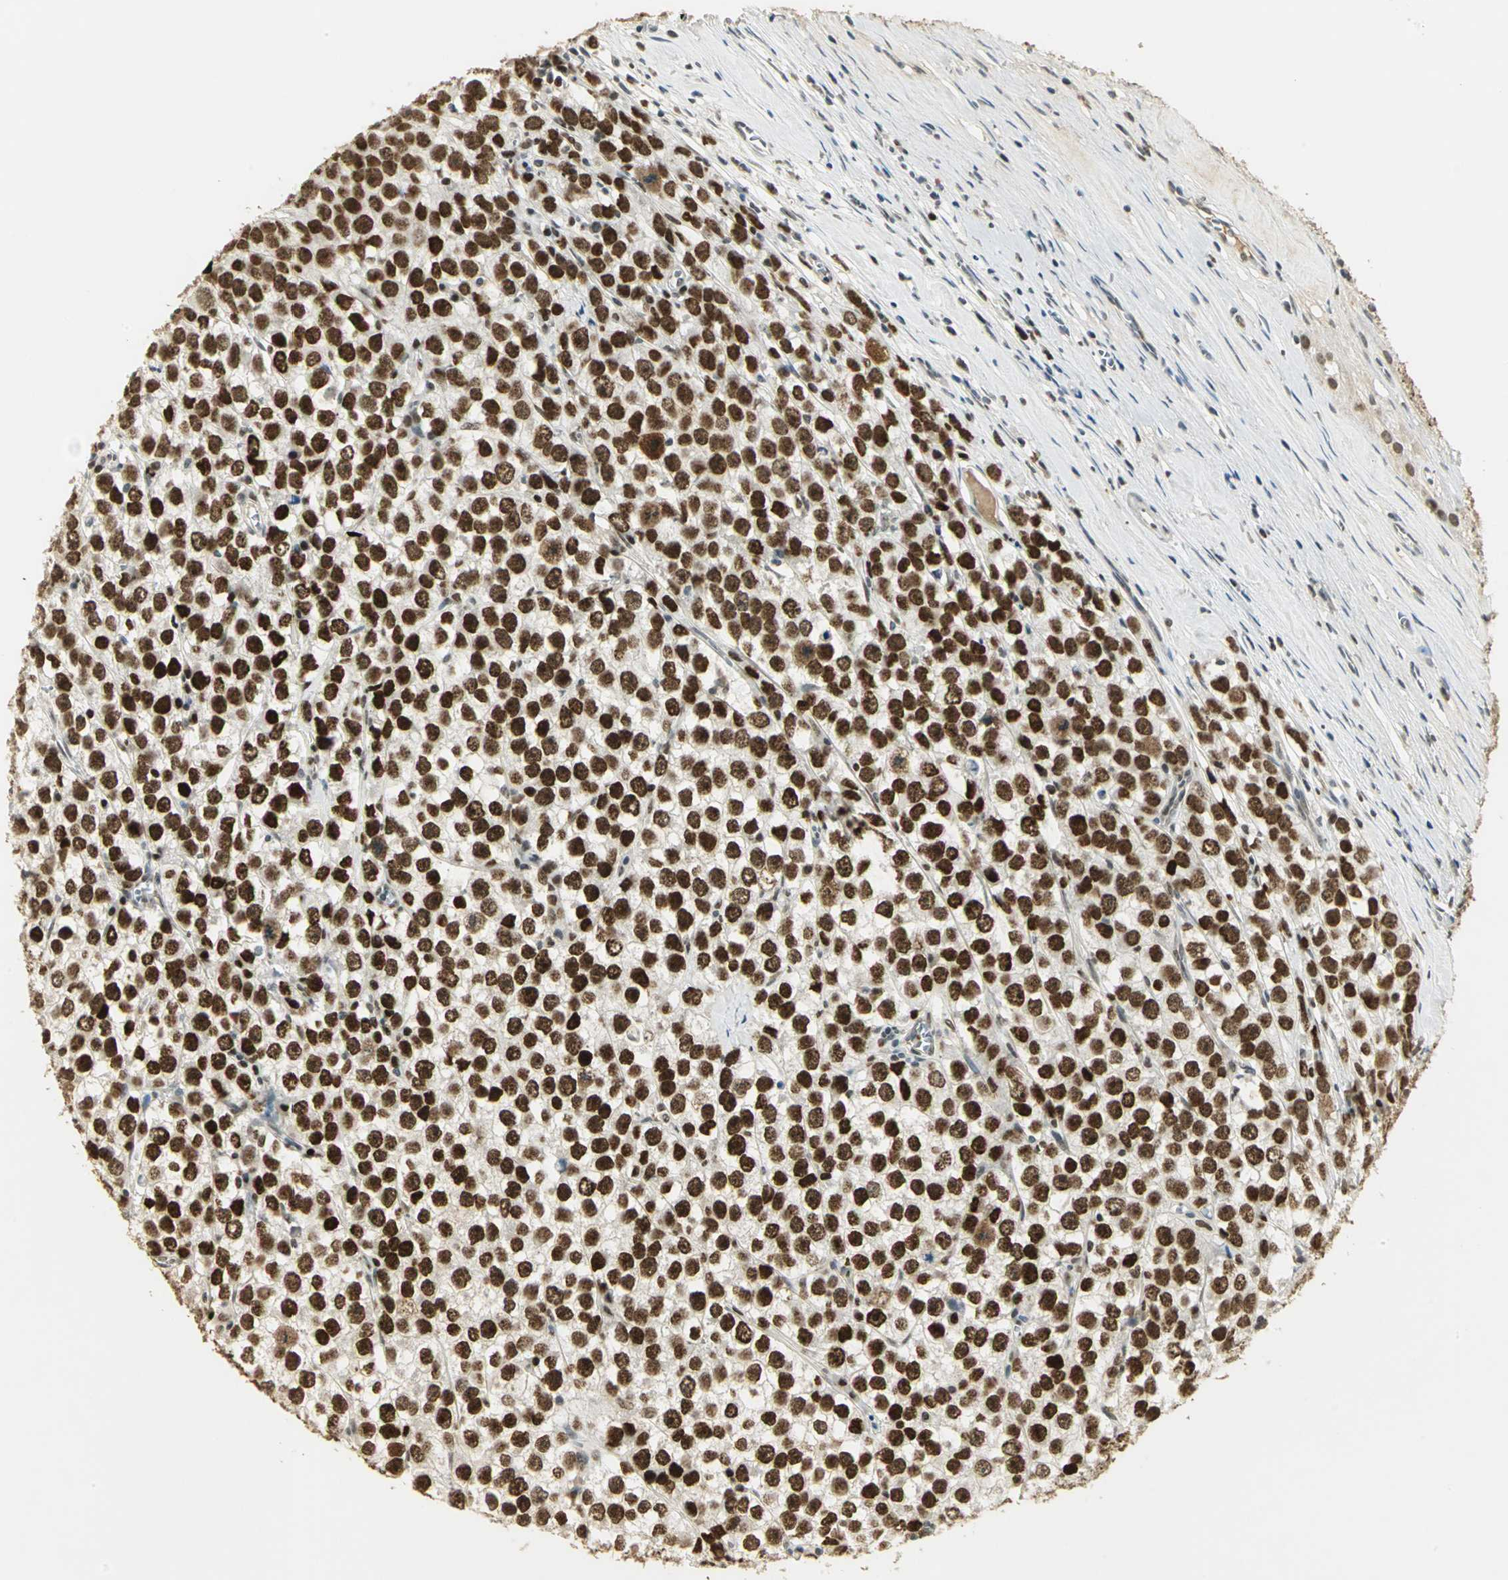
{"staining": {"intensity": "strong", "quantity": ">75%", "location": "nuclear"}, "tissue": "testis cancer", "cell_type": "Tumor cells", "image_type": "cancer", "snomed": [{"axis": "morphology", "description": "Seminoma, NOS"}, {"axis": "morphology", "description": "Carcinoma, Embryonal, NOS"}, {"axis": "topography", "description": "Testis"}], "caption": "Immunohistochemistry of testis cancer (embryonal carcinoma) demonstrates high levels of strong nuclear expression in approximately >75% of tumor cells.", "gene": "AK6", "patient": {"sex": "male", "age": 52}}